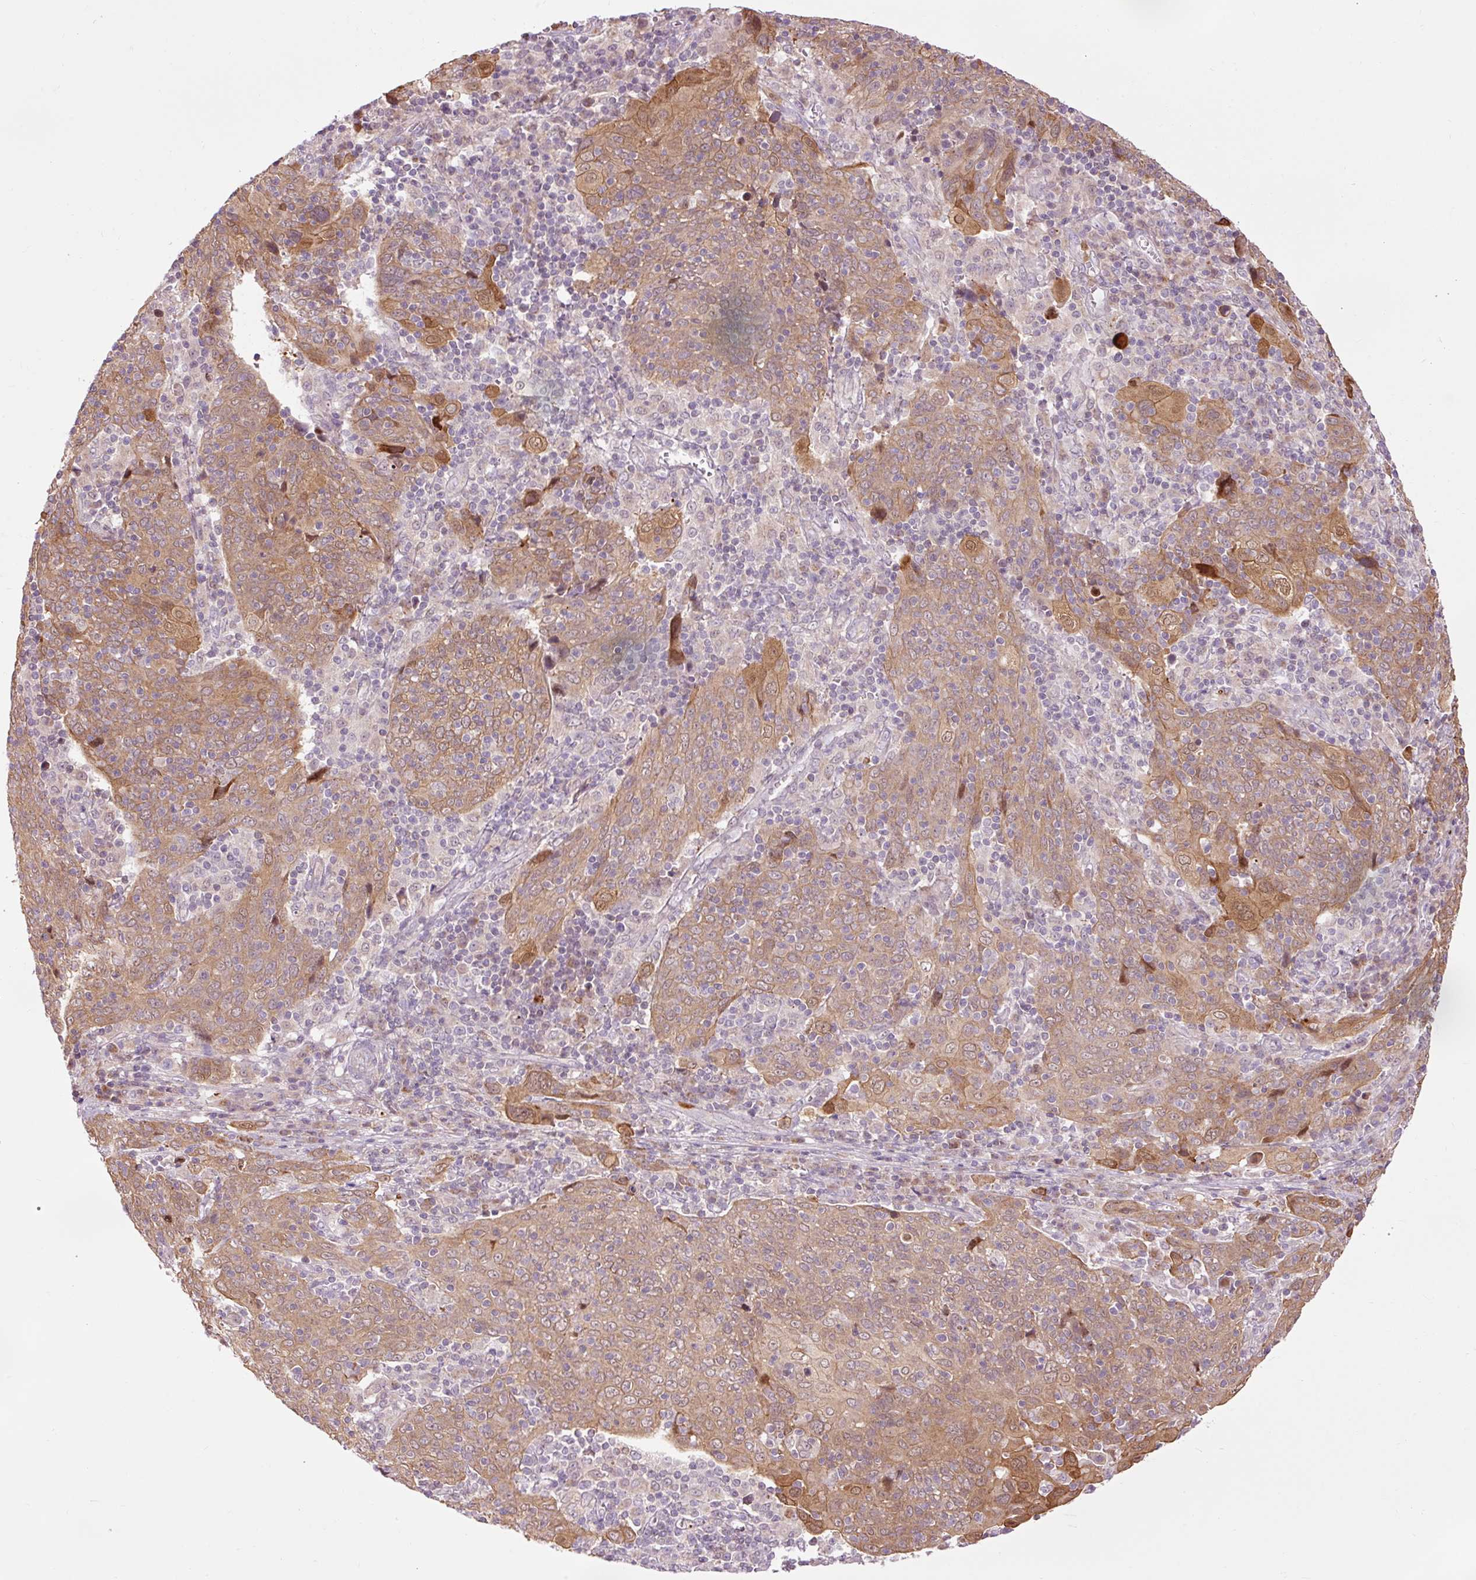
{"staining": {"intensity": "moderate", "quantity": ">75%", "location": "cytoplasmic/membranous"}, "tissue": "cervical cancer", "cell_type": "Tumor cells", "image_type": "cancer", "snomed": [{"axis": "morphology", "description": "Squamous cell carcinoma, NOS"}, {"axis": "topography", "description": "Cervix"}], "caption": "High-power microscopy captured an immunohistochemistry micrograph of cervical cancer (squamous cell carcinoma), revealing moderate cytoplasmic/membranous expression in approximately >75% of tumor cells.", "gene": "PRDX5", "patient": {"sex": "female", "age": 67}}